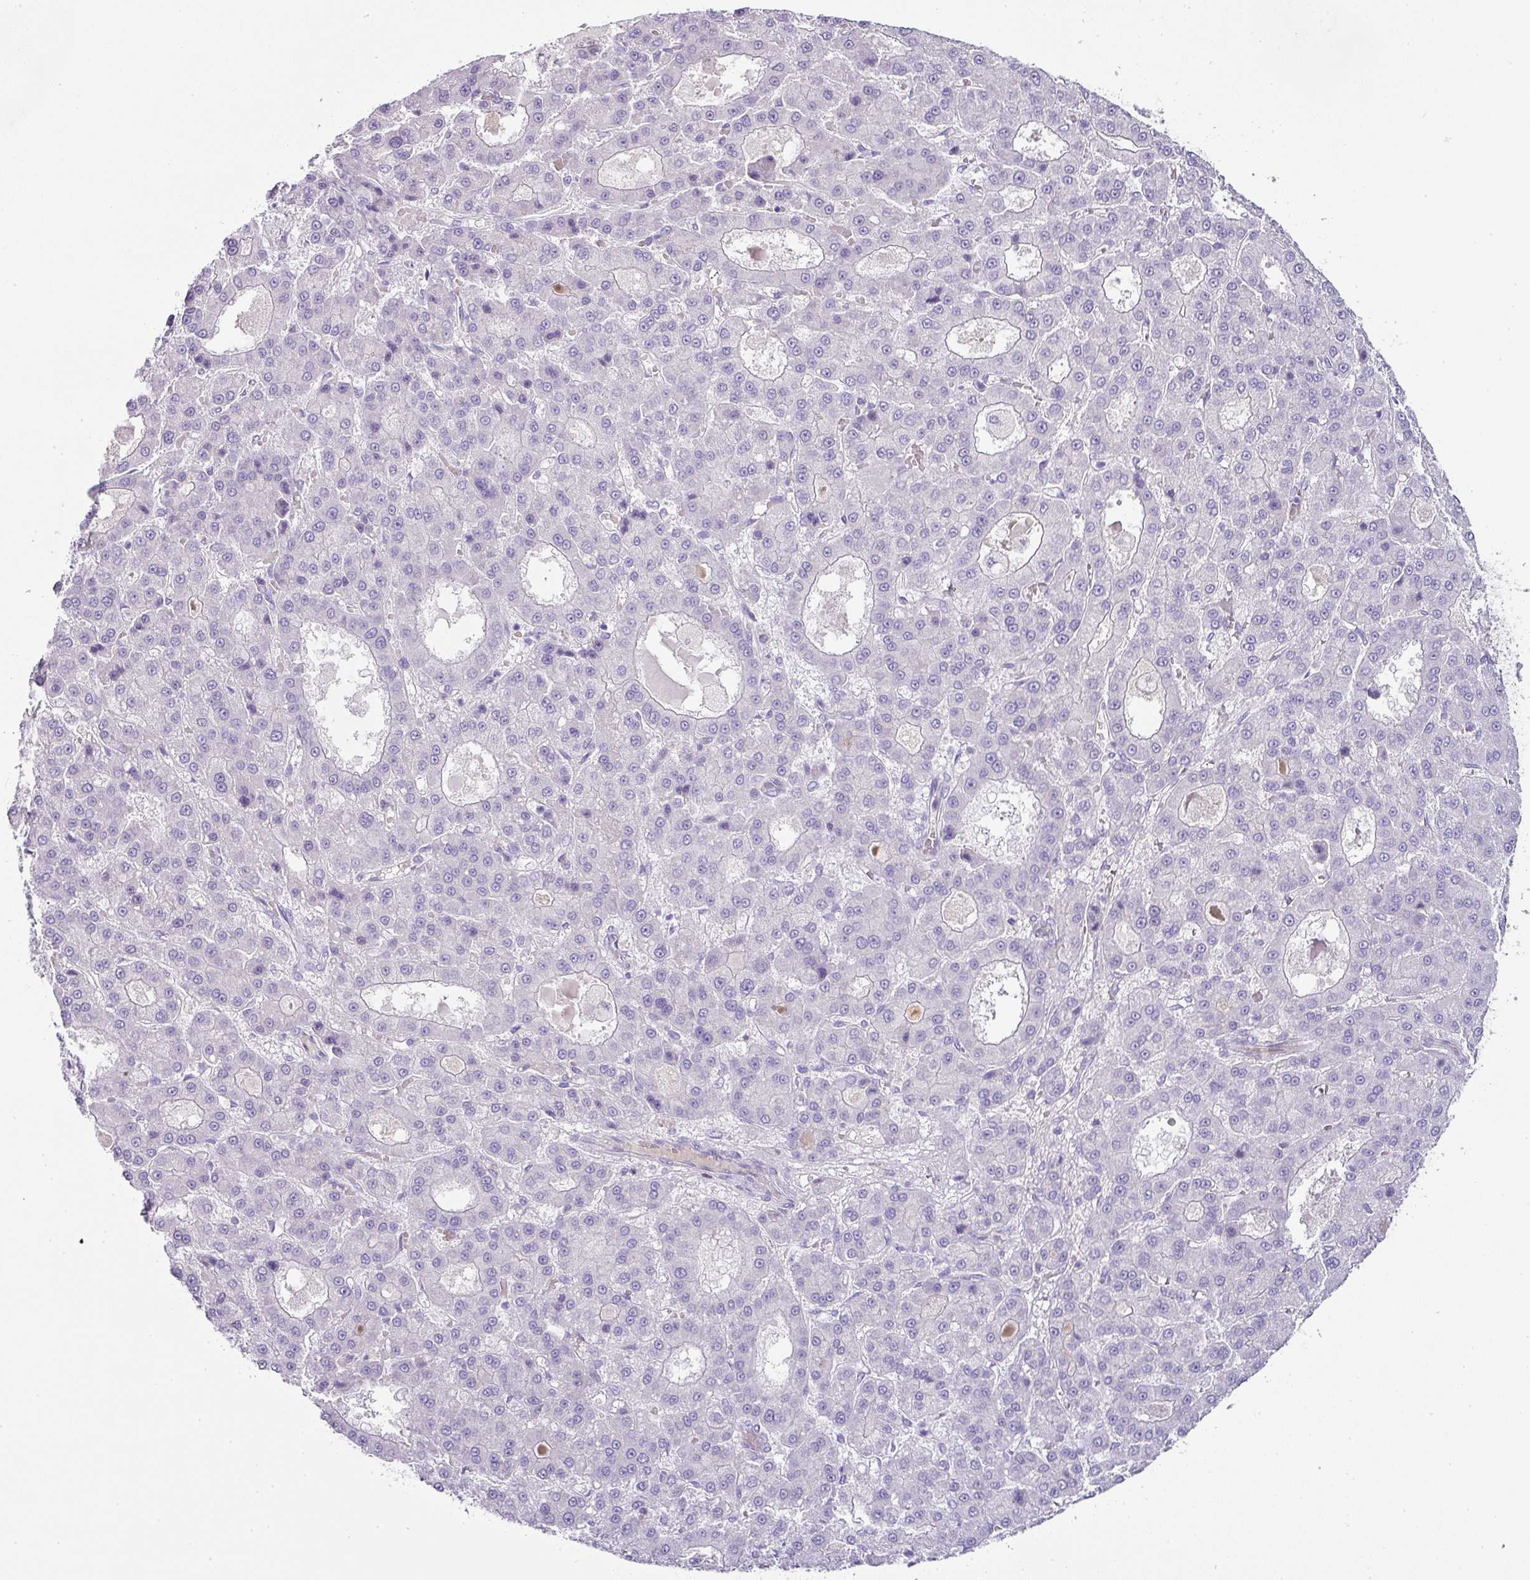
{"staining": {"intensity": "negative", "quantity": "none", "location": "none"}, "tissue": "liver cancer", "cell_type": "Tumor cells", "image_type": "cancer", "snomed": [{"axis": "morphology", "description": "Carcinoma, Hepatocellular, NOS"}, {"axis": "topography", "description": "Liver"}], "caption": "This is a histopathology image of immunohistochemistry (IHC) staining of liver cancer (hepatocellular carcinoma), which shows no staining in tumor cells.", "gene": "OR52N1", "patient": {"sex": "male", "age": 70}}